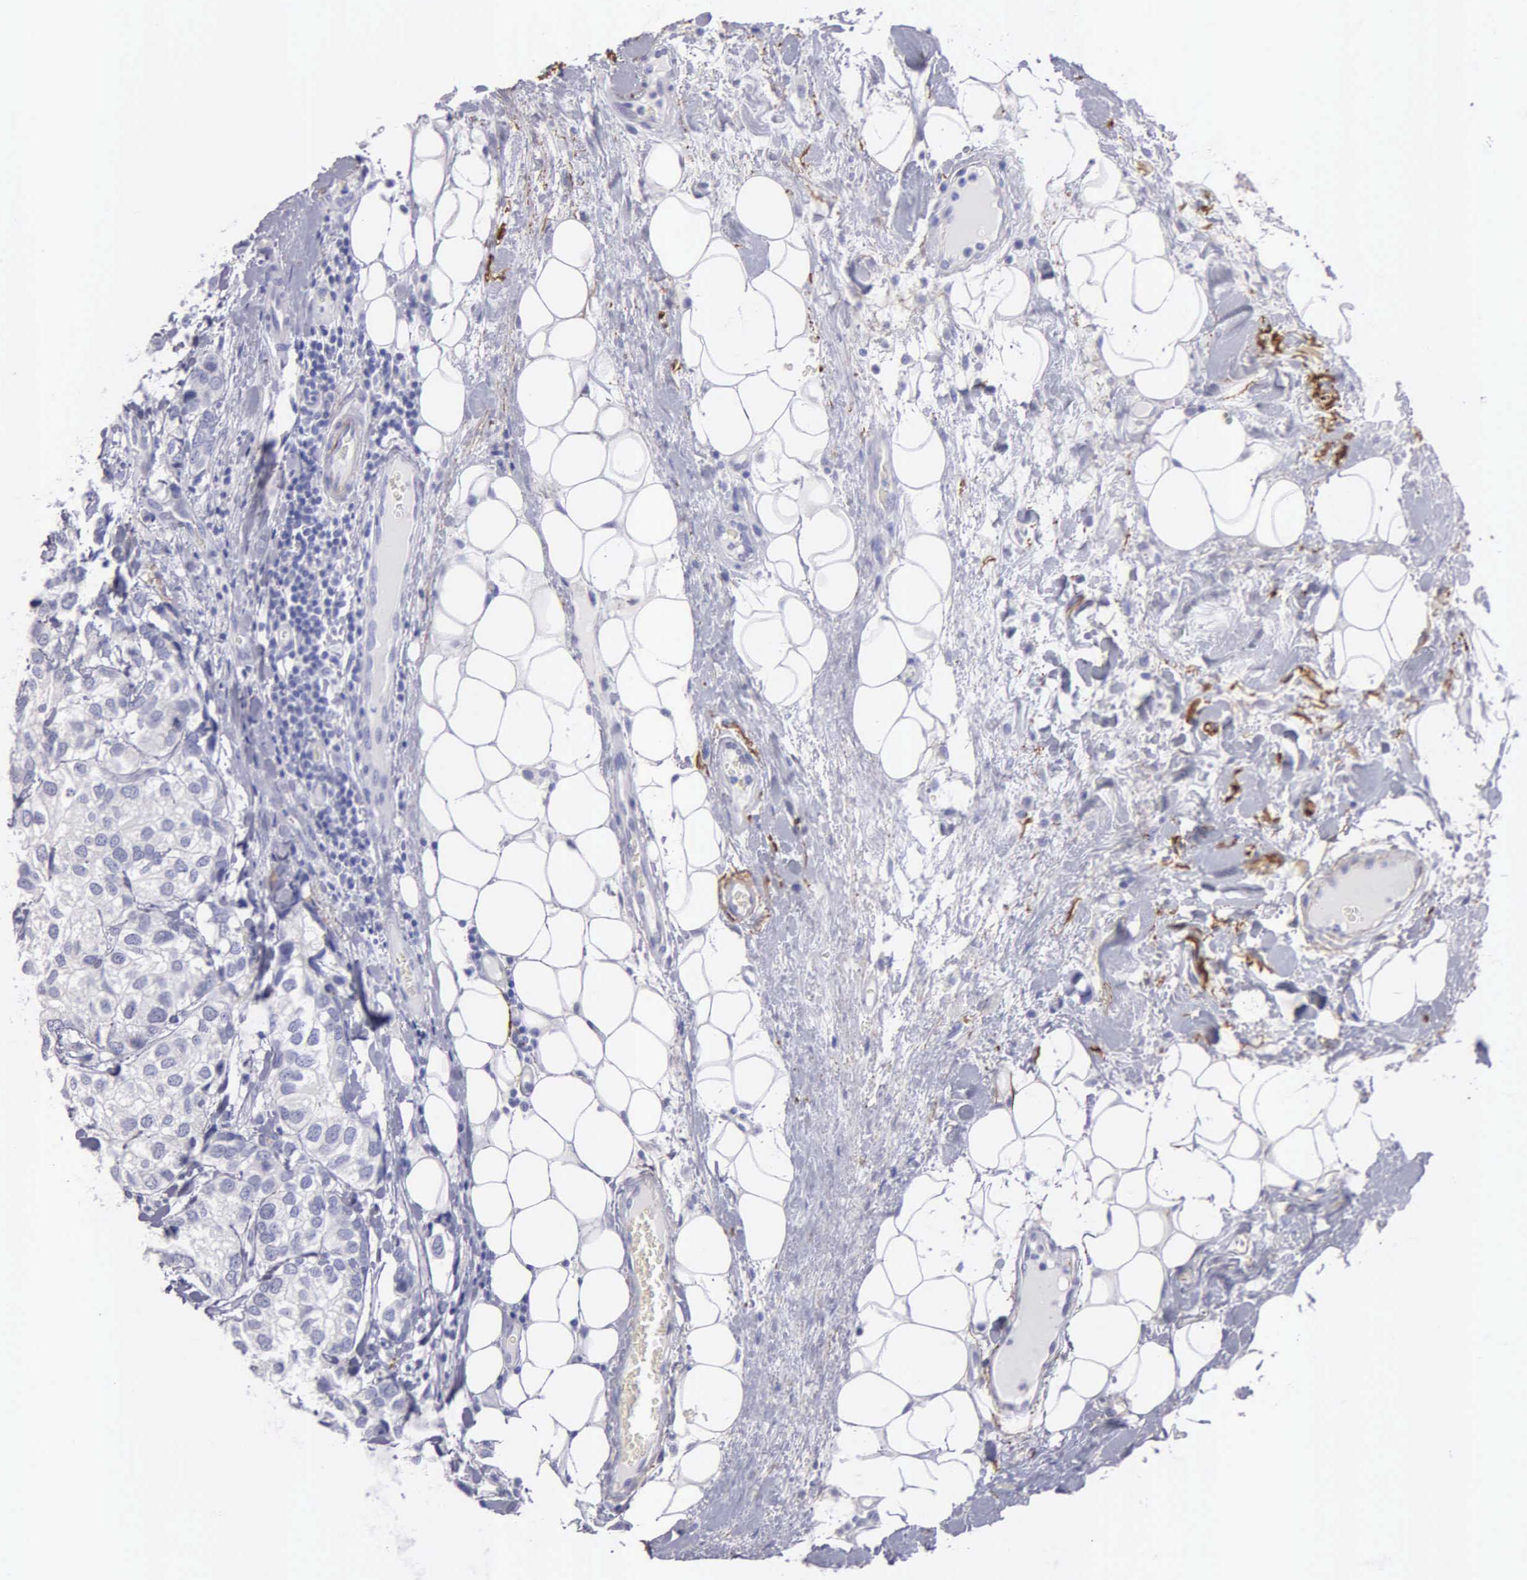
{"staining": {"intensity": "negative", "quantity": "none", "location": "none"}, "tissue": "breast cancer", "cell_type": "Tumor cells", "image_type": "cancer", "snomed": [{"axis": "morphology", "description": "Duct carcinoma"}, {"axis": "topography", "description": "Breast"}], "caption": "Immunohistochemical staining of human breast cancer reveals no significant positivity in tumor cells. (Immunohistochemistry (ihc), brightfield microscopy, high magnification).", "gene": "FBLN5", "patient": {"sex": "female", "age": 68}}